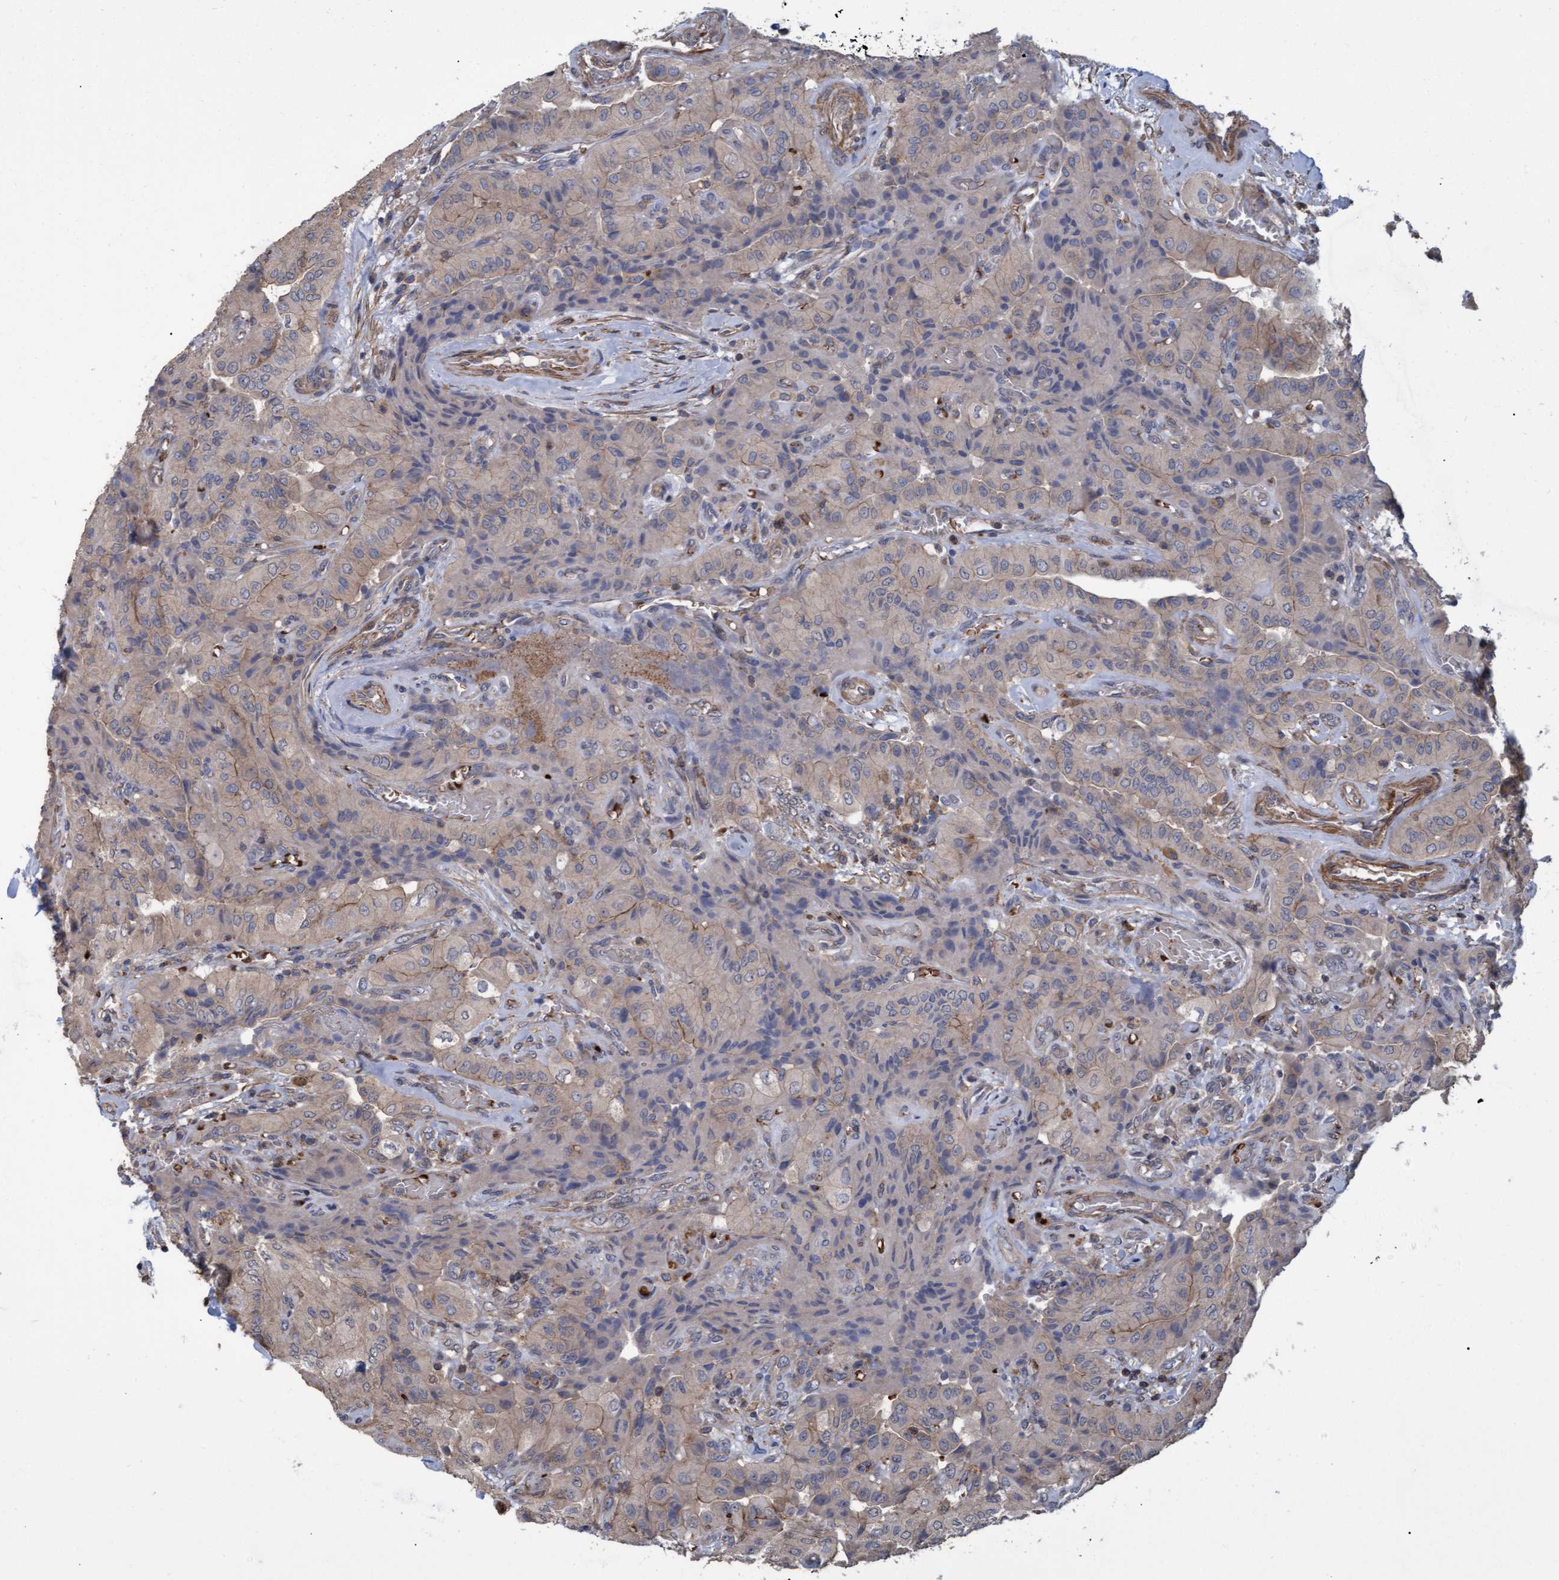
{"staining": {"intensity": "weak", "quantity": "25%-75%", "location": "cytoplasmic/membranous"}, "tissue": "thyroid cancer", "cell_type": "Tumor cells", "image_type": "cancer", "snomed": [{"axis": "morphology", "description": "Papillary adenocarcinoma, NOS"}, {"axis": "topography", "description": "Thyroid gland"}], "caption": "Brown immunohistochemical staining in thyroid cancer (papillary adenocarcinoma) displays weak cytoplasmic/membranous expression in approximately 25%-75% of tumor cells.", "gene": "NAA15", "patient": {"sex": "female", "age": 59}}